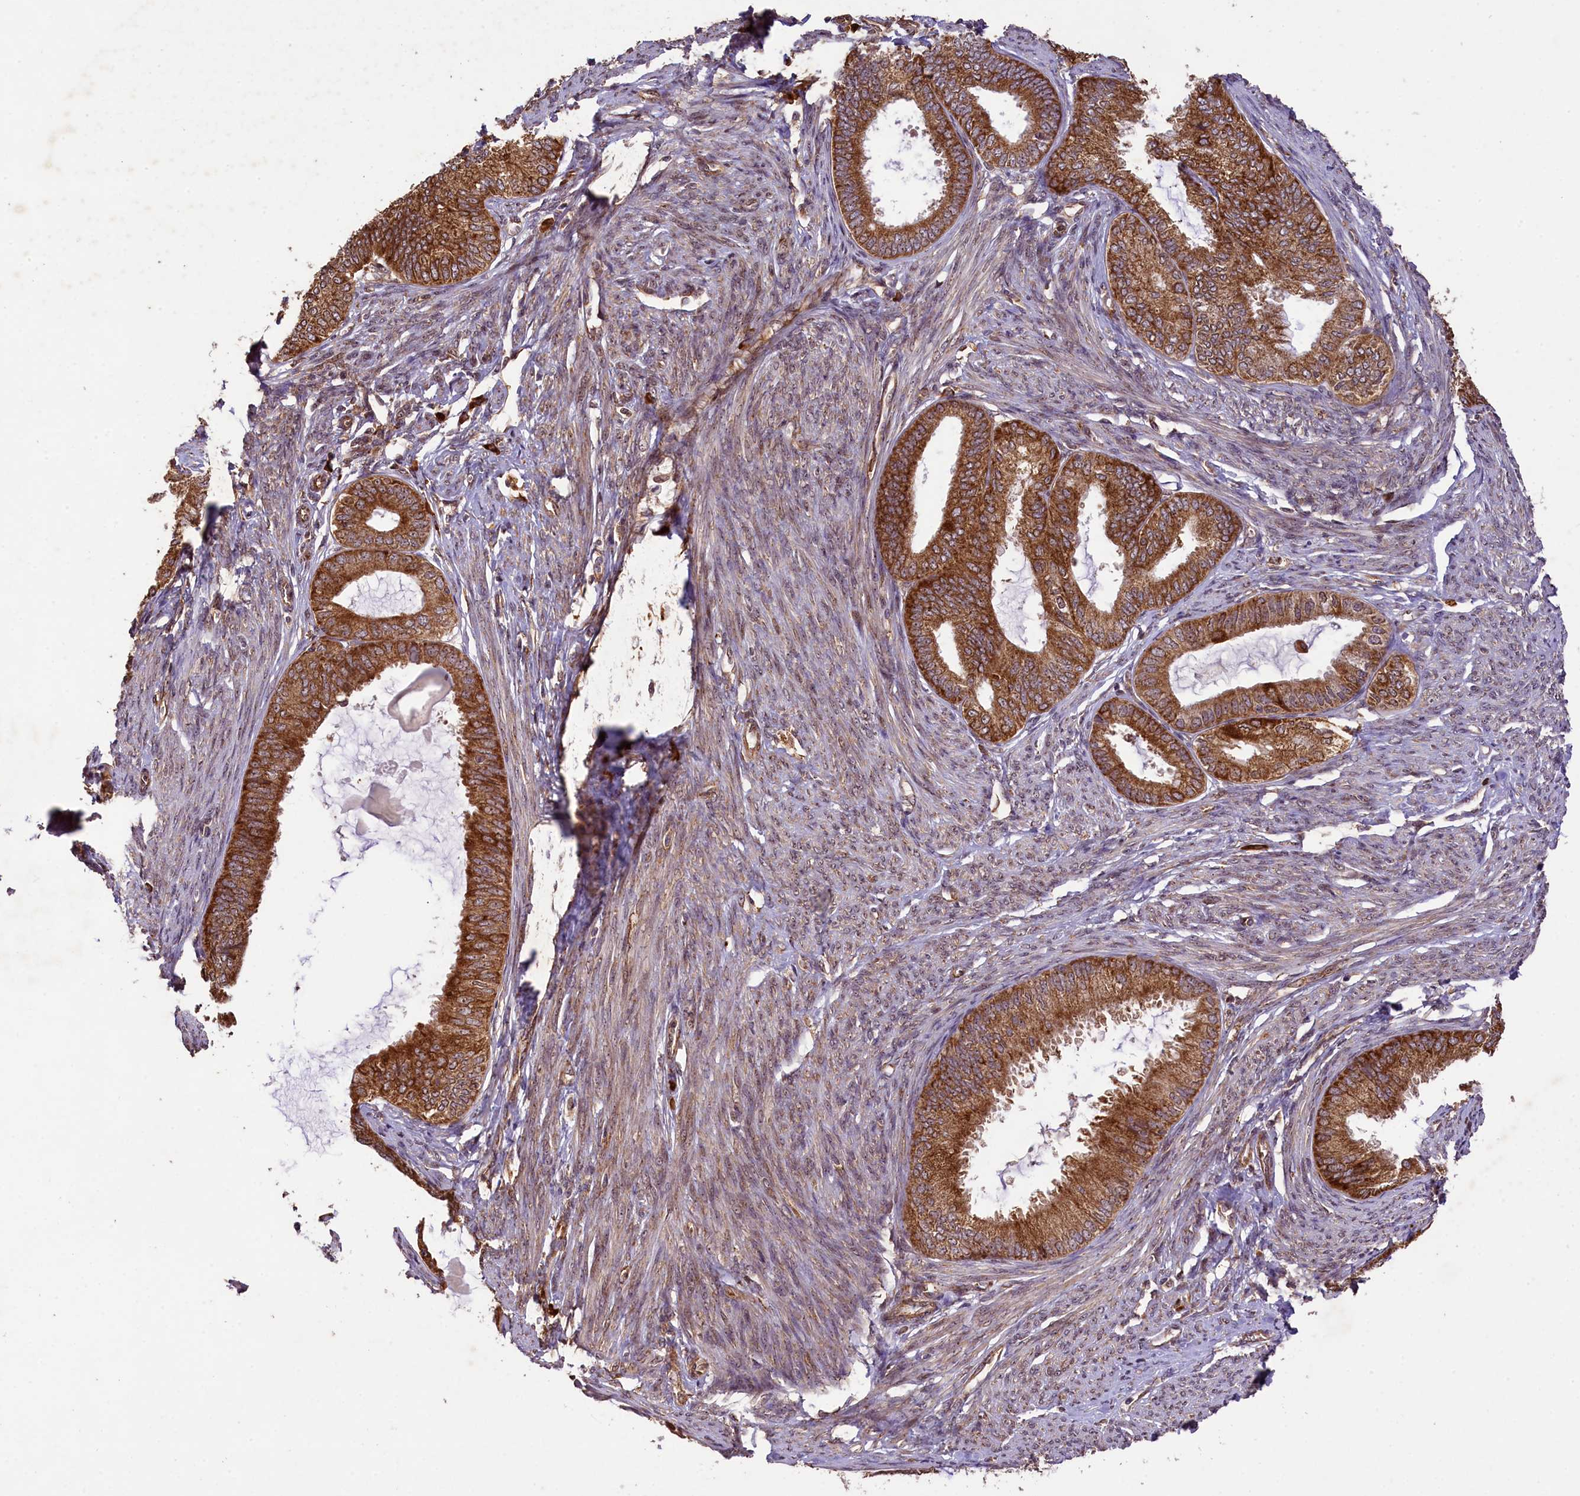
{"staining": {"intensity": "moderate", "quantity": ">75%", "location": "cytoplasmic/membranous"}, "tissue": "endometrial cancer", "cell_type": "Tumor cells", "image_type": "cancer", "snomed": [{"axis": "morphology", "description": "Adenocarcinoma, NOS"}, {"axis": "topography", "description": "Endometrium"}], "caption": "Endometrial cancer (adenocarcinoma) was stained to show a protein in brown. There is medium levels of moderate cytoplasmic/membranous positivity in about >75% of tumor cells.", "gene": "LARP4", "patient": {"sex": "female", "age": 86}}